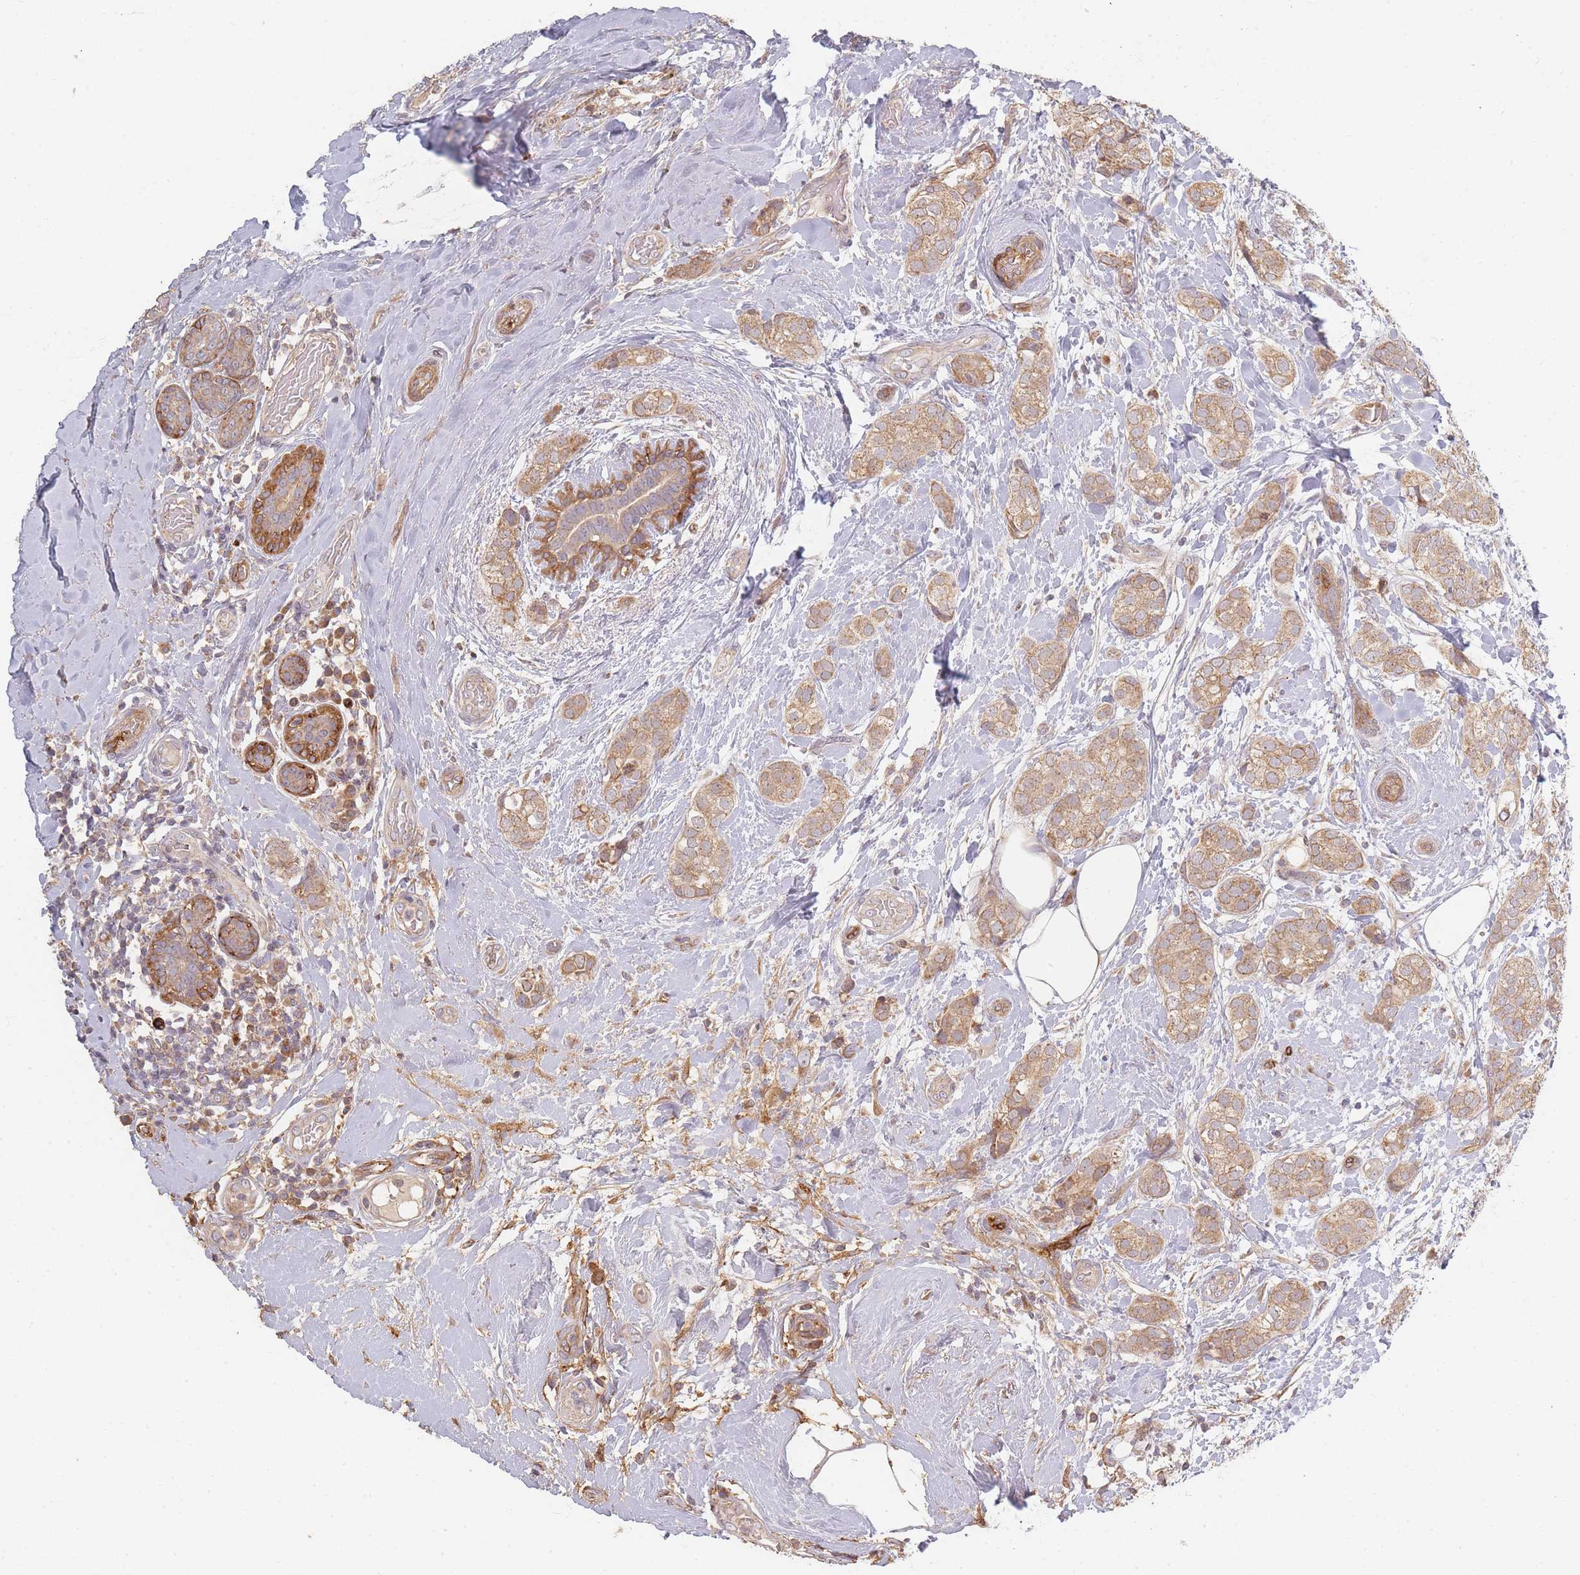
{"staining": {"intensity": "moderate", "quantity": ">75%", "location": "cytoplasmic/membranous"}, "tissue": "breast cancer", "cell_type": "Tumor cells", "image_type": "cancer", "snomed": [{"axis": "morphology", "description": "Duct carcinoma"}, {"axis": "topography", "description": "Breast"}], "caption": "Moderate cytoplasmic/membranous staining is seen in approximately >75% of tumor cells in breast intraductal carcinoma.", "gene": "MRPS6", "patient": {"sex": "female", "age": 73}}